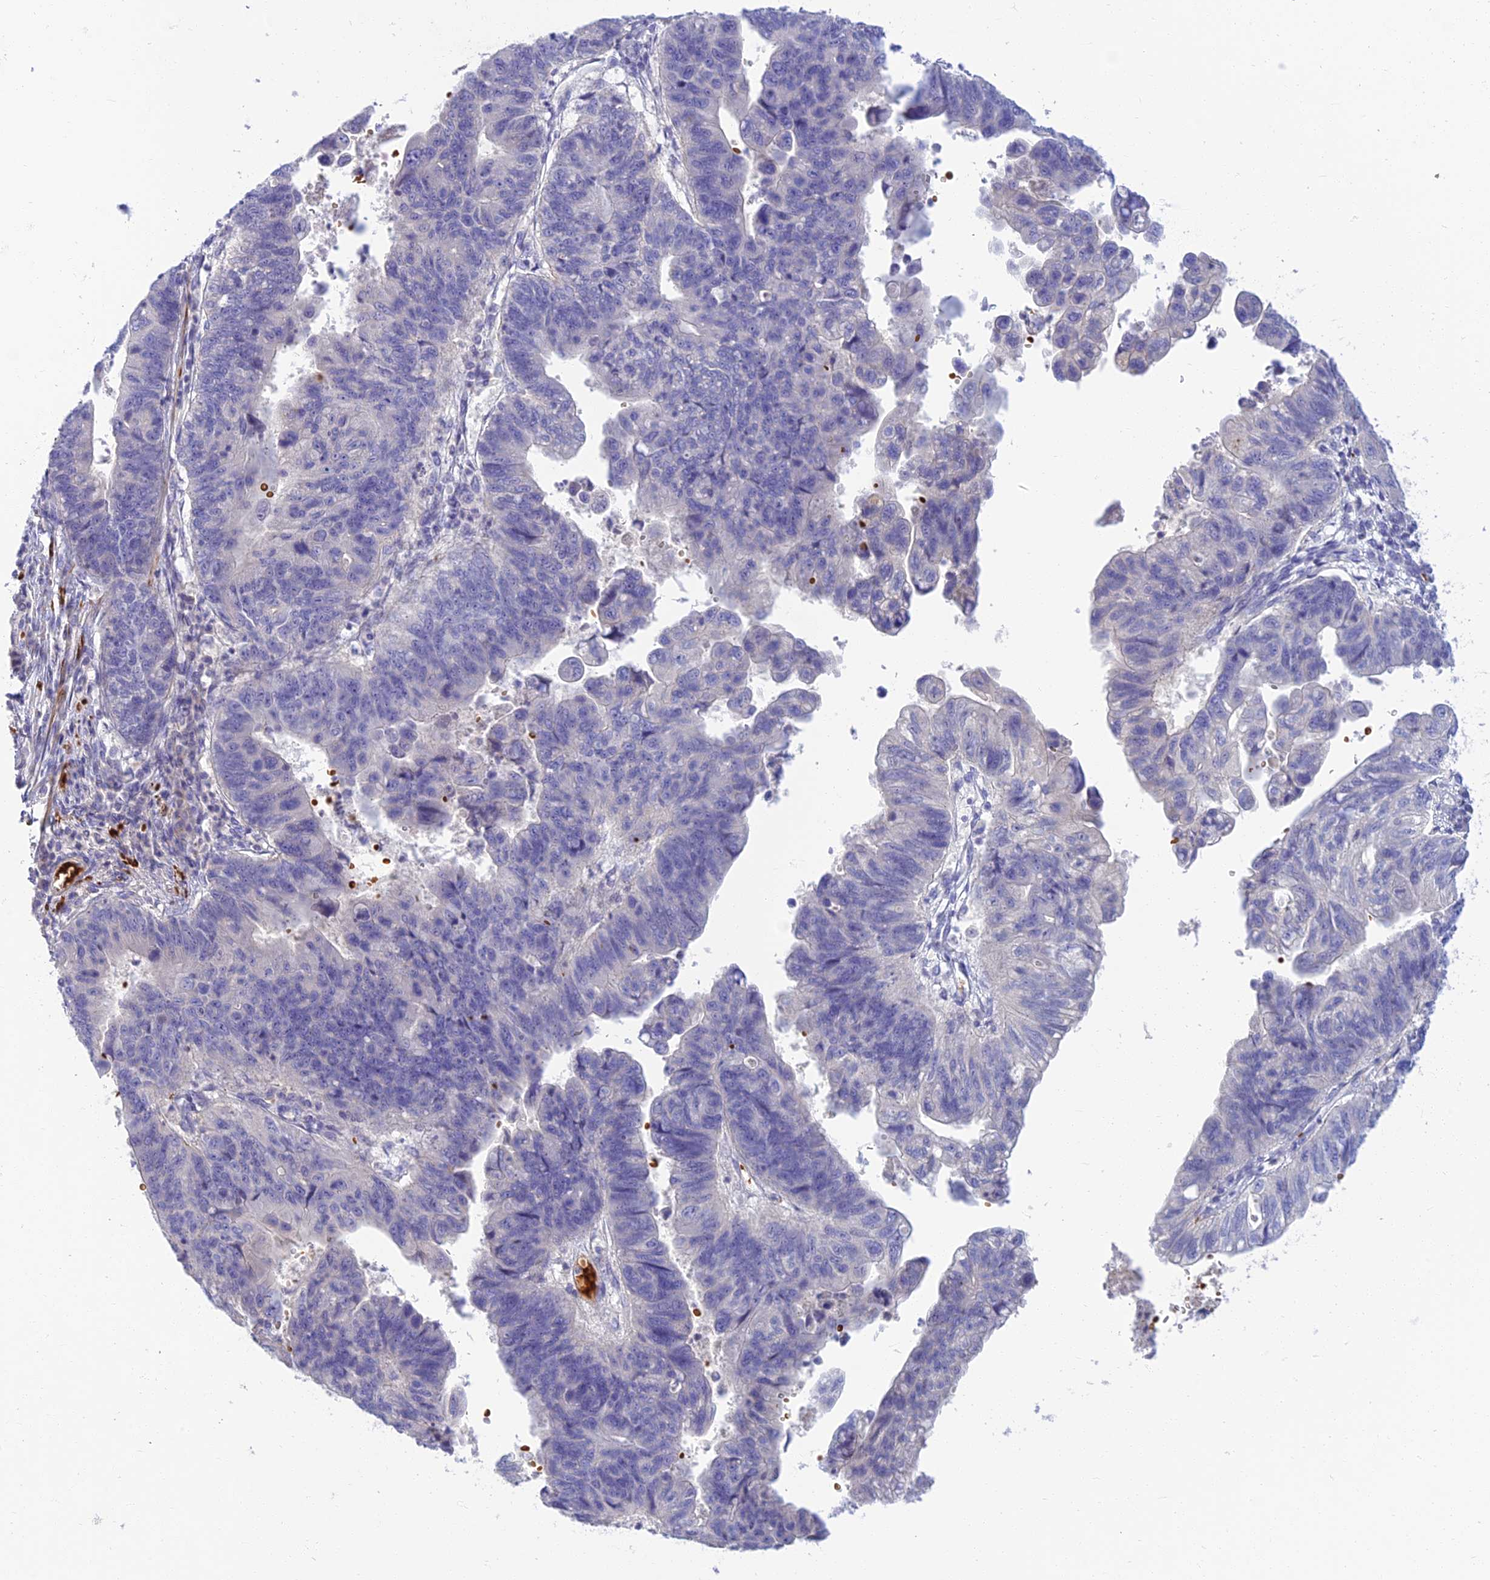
{"staining": {"intensity": "negative", "quantity": "none", "location": "none"}, "tissue": "stomach cancer", "cell_type": "Tumor cells", "image_type": "cancer", "snomed": [{"axis": "morphology", "description": "Adenocarcinoma, NOS"}, {"axis": "topography", "description": "Stomach"}], "caption": "Human stomach cancer stained for a protein using immunohistochemistry (IHC) exhibits no expression in tumor cells.", "gene": "CLIP4", "patient": {"sex": "male", "age": 59}}